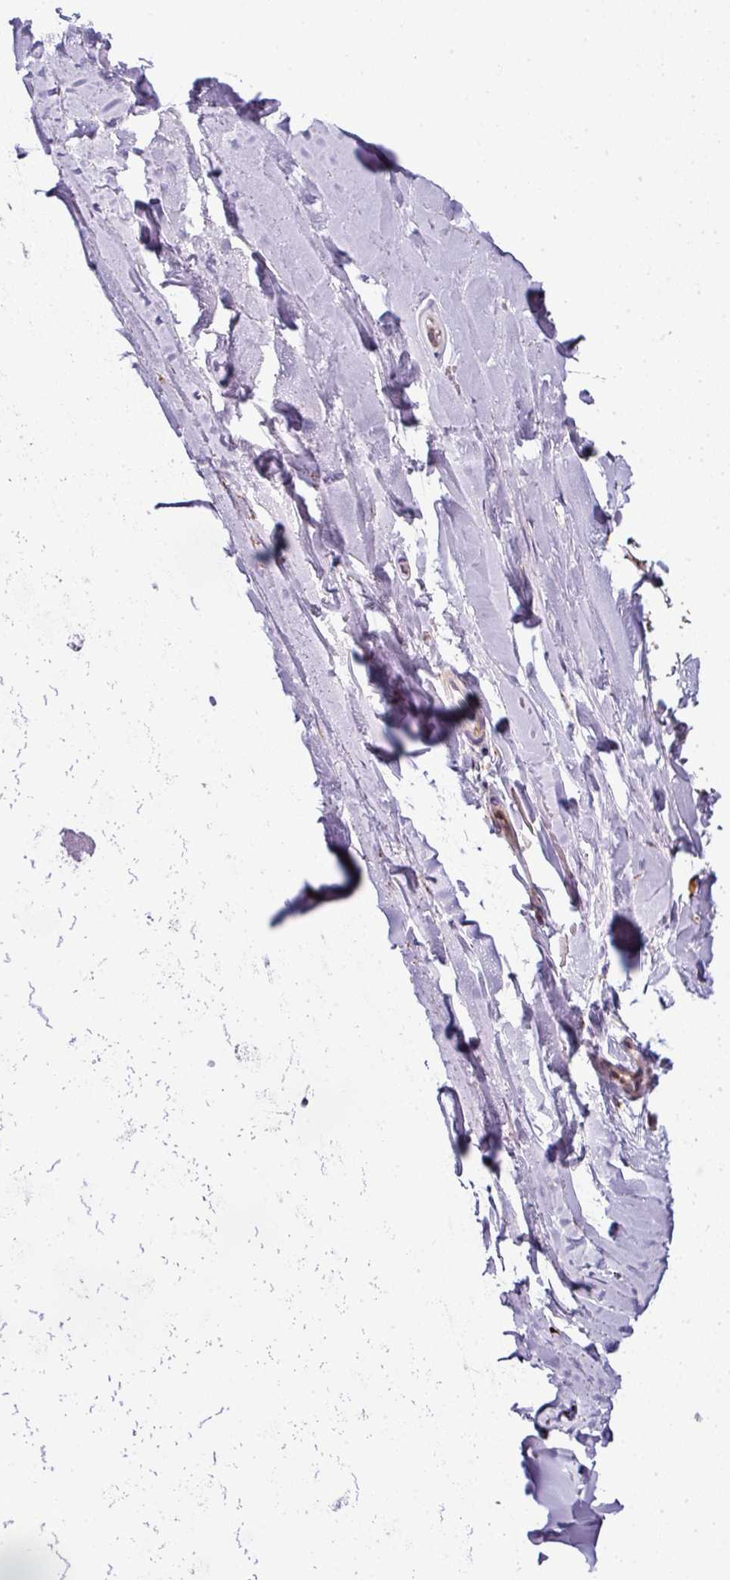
{"staining": {"intensity": "negative", "quantity": "none", "location": "none"}, "tissue": "soft tissue", "cell_type": "Chondrocytes", "image_type": "normal", "snomed": [{"axis": "morphology", "description": "Normal tissue, NOS"}, {"axis": "morphology", "description": "Squamous cell carcinoma, NOS"}, {"axis": "topography", "description": "Bronchus"}, {"axis": "topography", "description": "Lung"}], "caption": "IHC photomicrograph of normal soft tissue stained for a protein (brown), which shows no expression in chondrocytes. (DAB (3,3'-diaminobenzidine) immunohistochemistry, high magnification).", "gene": "ANKRD18A", "patient": {"sex": "female", "age": 70}}